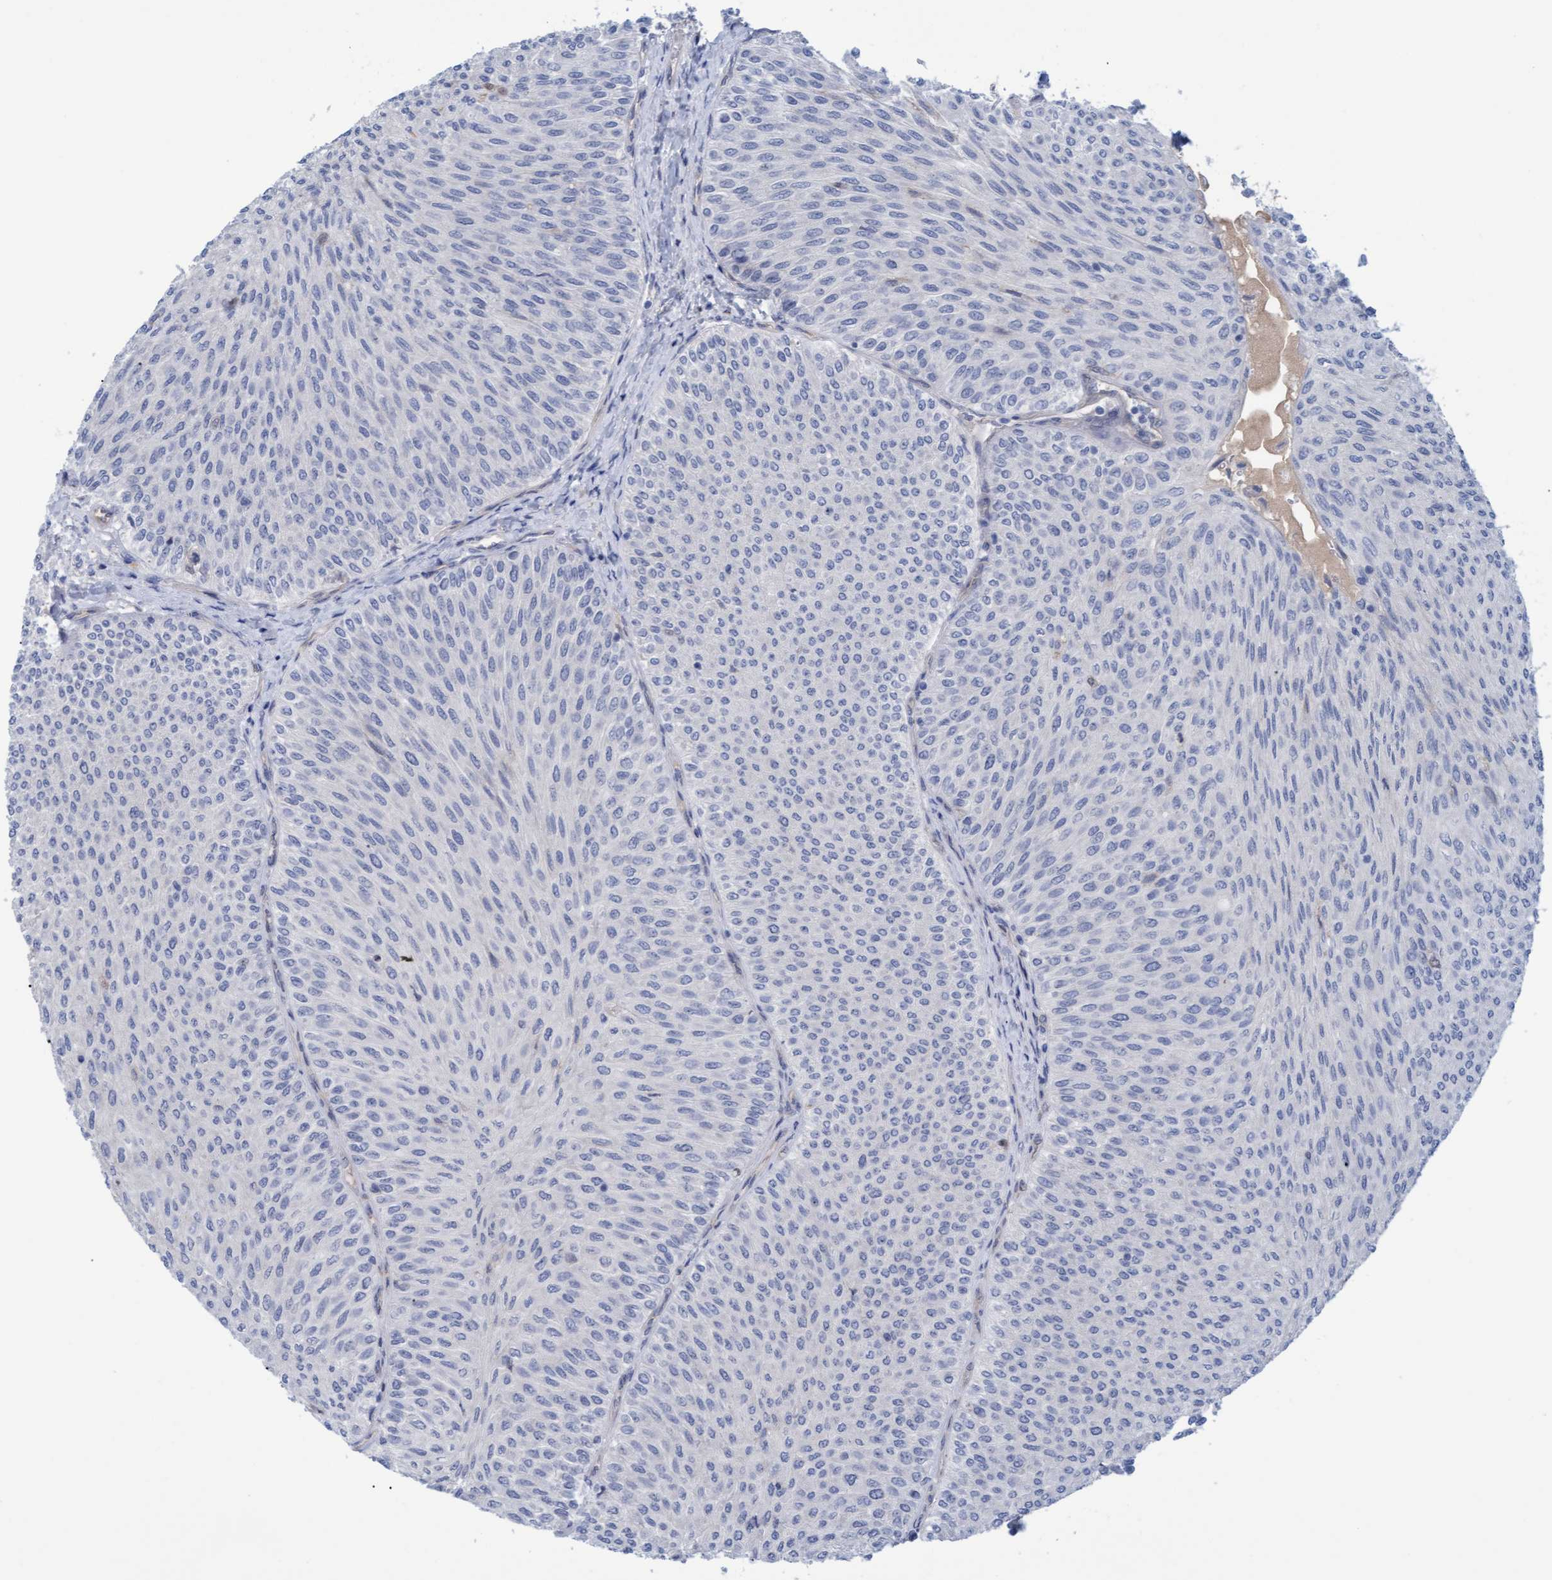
{"staining": {"intensity": "negative", "quantity": "none", "location": "none"}, "tissue": "urothelial cancer", "cell_type": "Tumor cells", "image_type": "cancer", "snomed": [{"axis": "morphology", "description": "Urothelial carcinoma, Low grade"}, {"axis": "topography", "description": "Urinary bladder"}], "caption": "Immunohistochemistry image of neoplastic tissue: human urothelial carcinoma (low-grade) stained with DAB (3,3'-diaminobenzidine) shows no significant protein positivity in tumor cells.", "gene": "STXBP1", "patient": {"sex": "male", "age": 78}}